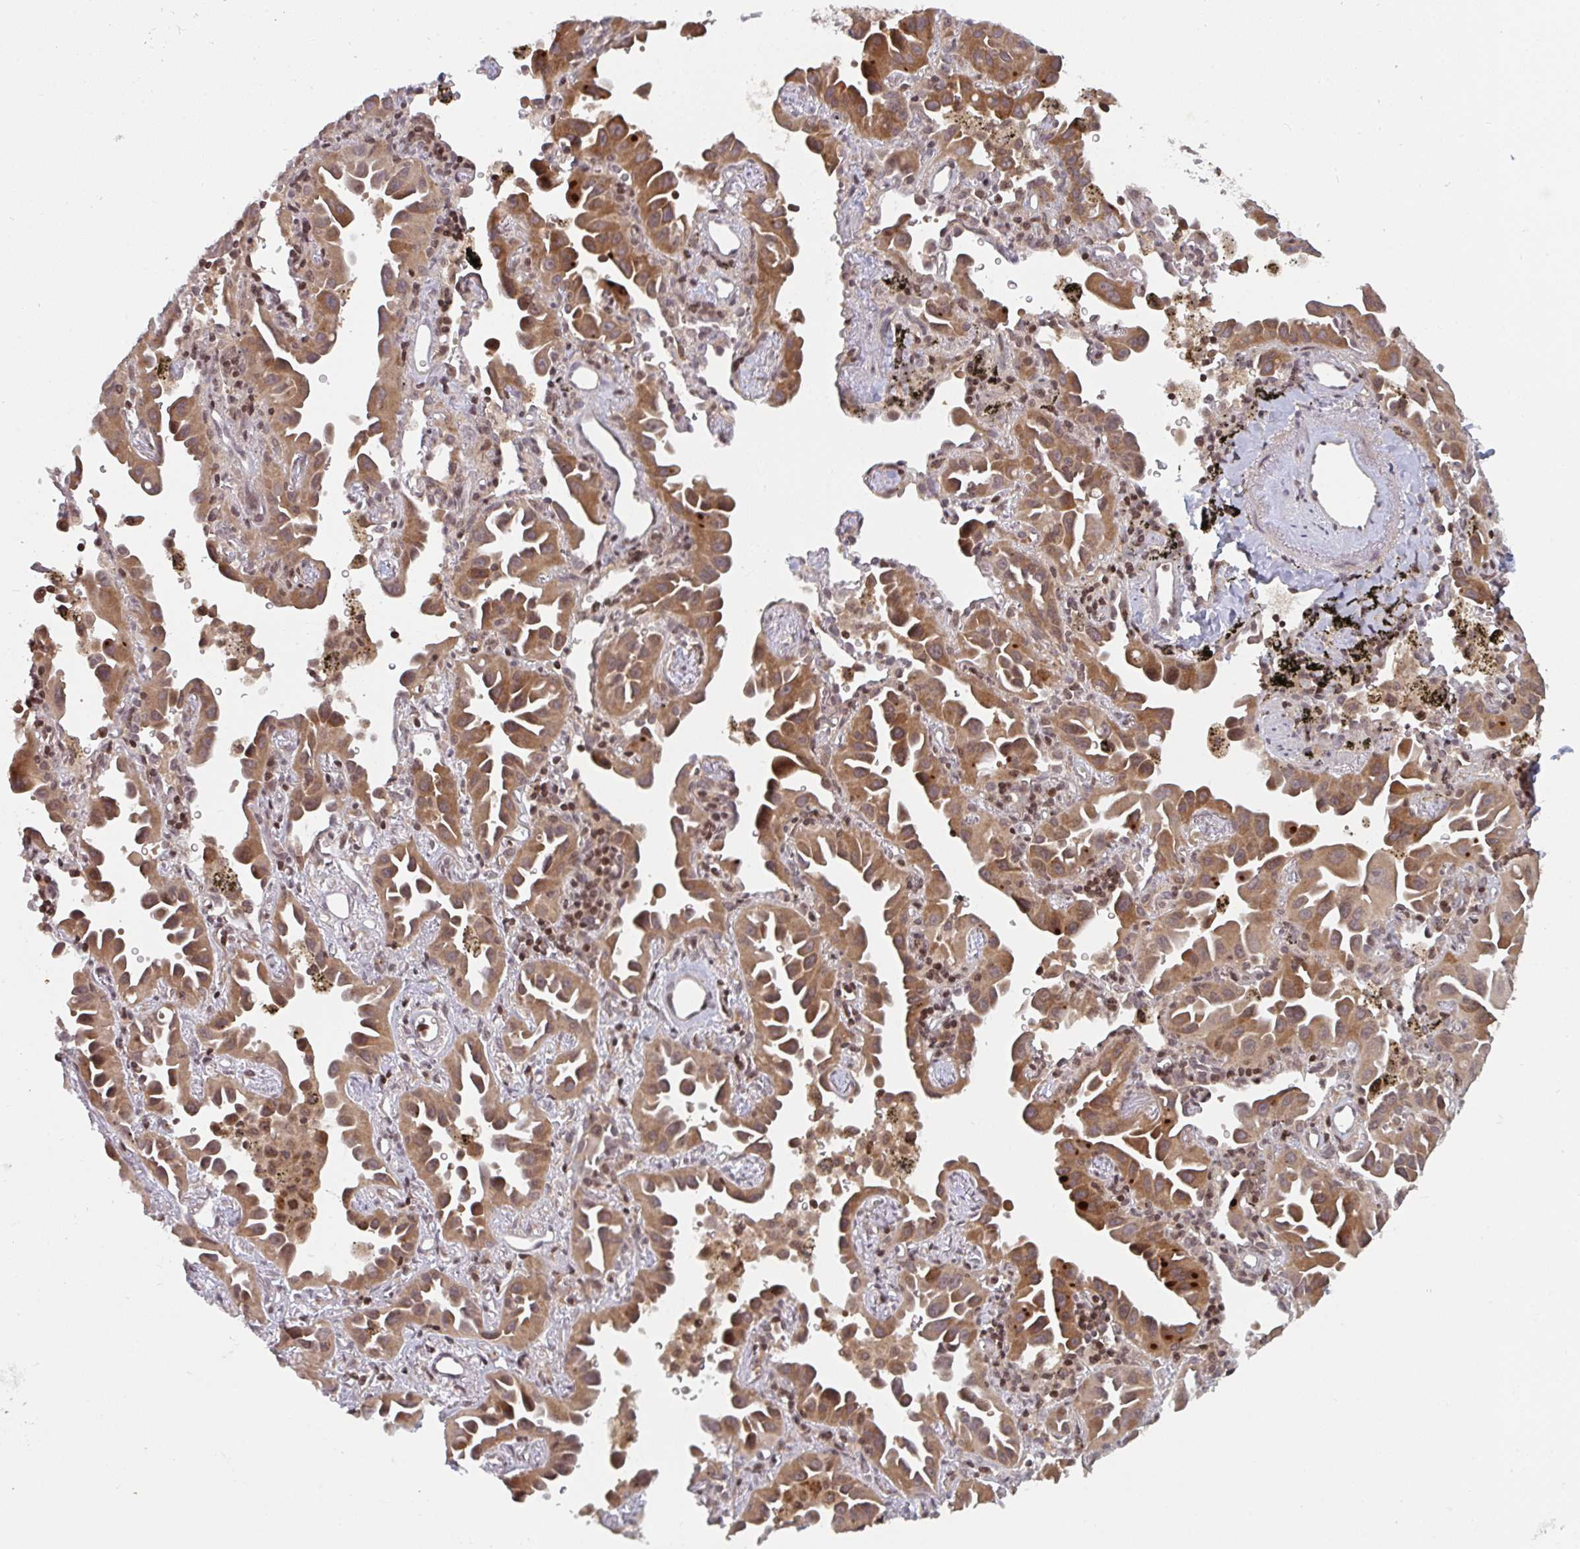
{"staining": {"intensity": "moderate", "quantity": ">75%", "location": "cytoplasmic/membranous,nuclear"}, "tissue": "lung cancer", "cell_type": "Tumor cells", "image_type": "cancer", "snomed": [{"axis": "morphology", "description": "Adenocarcinoma, NOS"}, {"axis": "topography", "description": "Lung"}], "caption": "The histopathology image displays staining of lung adenocarcinoma, revealing moderate cytoplasmic/membranous and nuclear protein positivity (brown color) within tumor cells. Immunohistochemistry stains the protein in brown and the nuclei are stained blue.", "gene": "DCST1", "patient": {"sex": "male", "age": 68}}